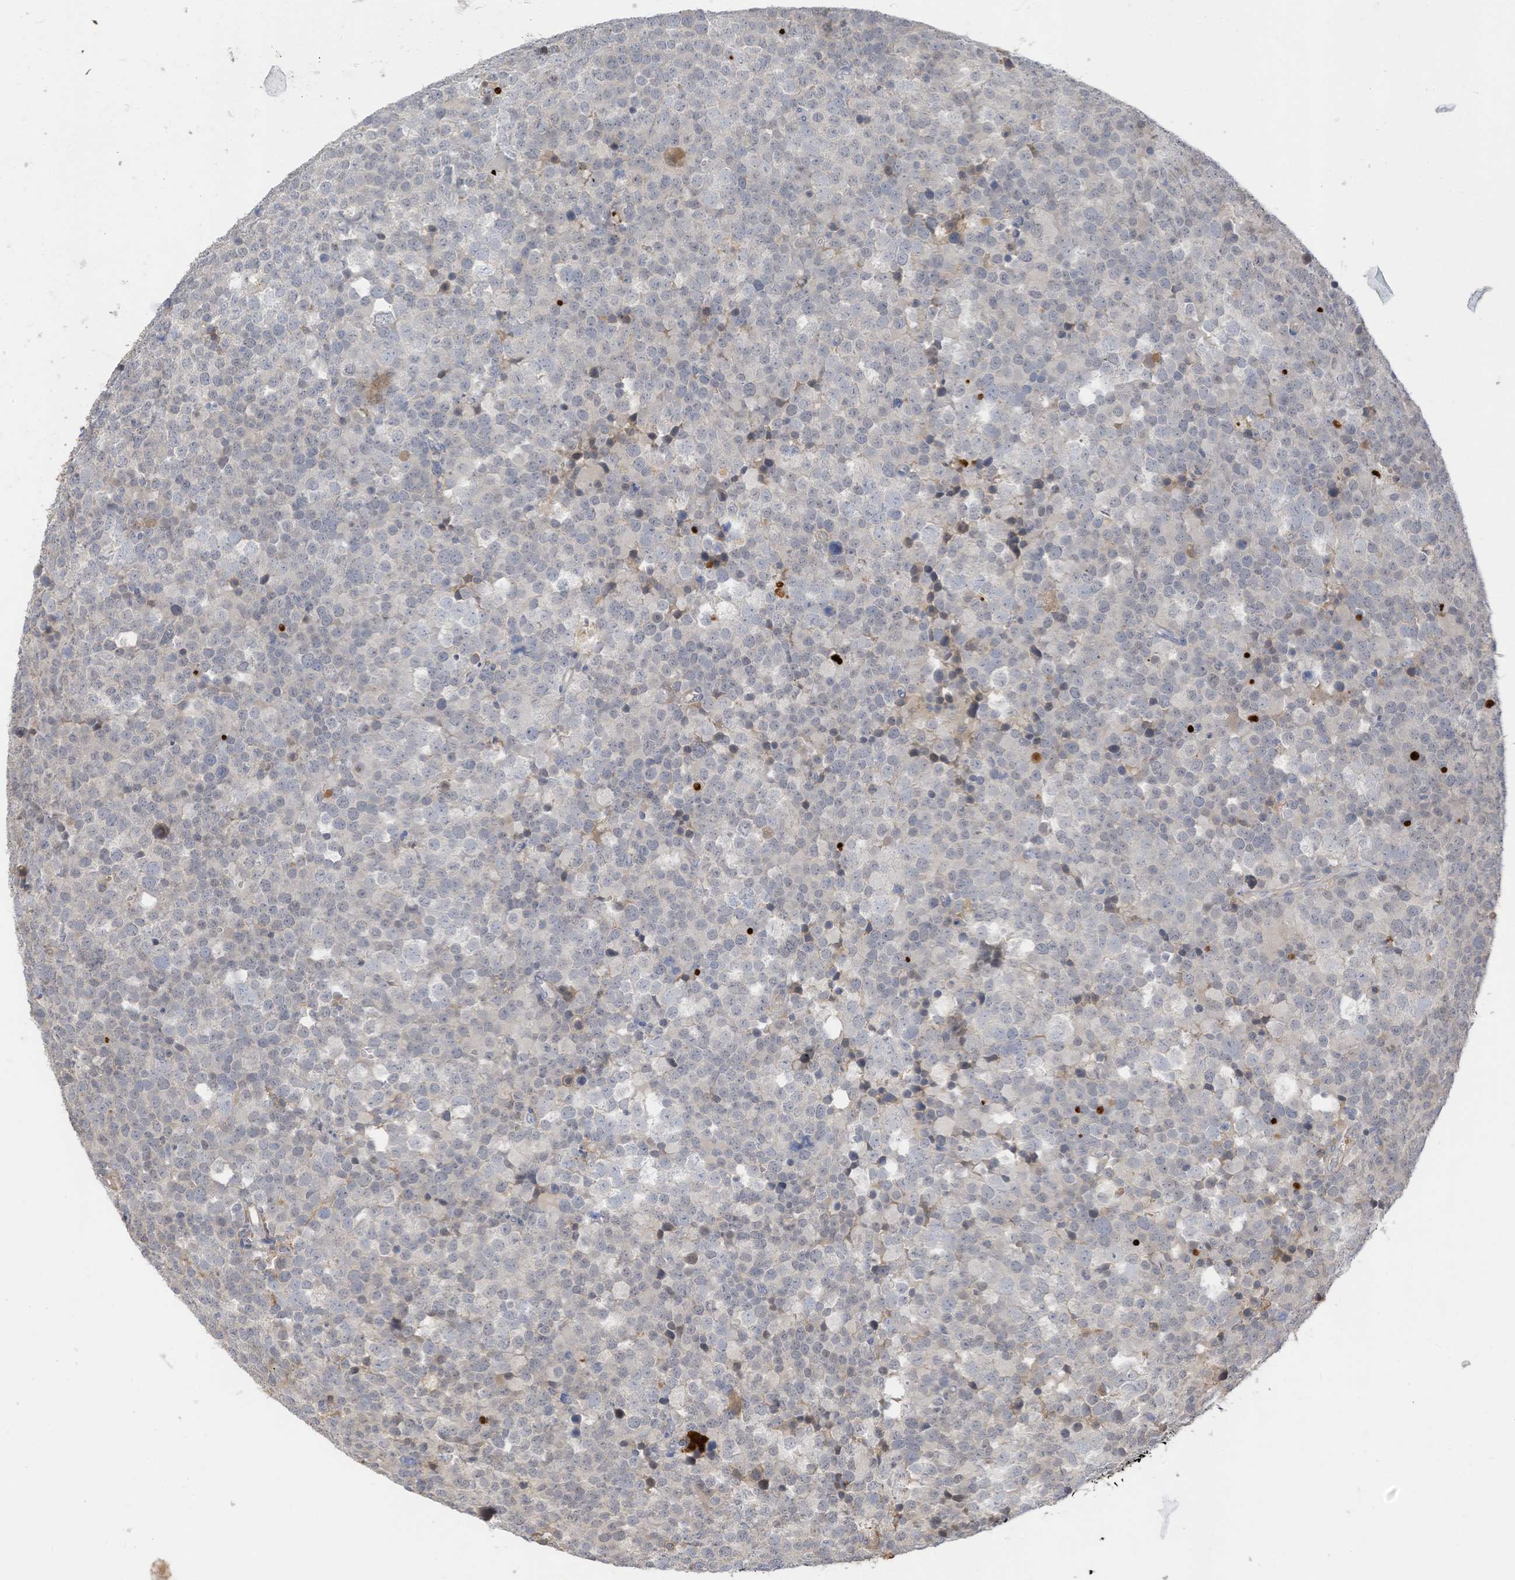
{"staining": {"intensity": "negative", "quantity": "none", "location": "none"}, "tissue": "testis cancer", "cell_type": "Tumor cells", "image_type": "cancer", "snomed": [{"axis": "morphology", "description": "Seminoma, NOS"}, {"axis": "topography", "description": "Testis"}], "caption": "An IHC histopathology image of seminoma (testis) is shown. There is no staining in tumor cells of seminoma (testis).", "gene": "SLFN14", "patient": {"sex": "male", "age": 71}}